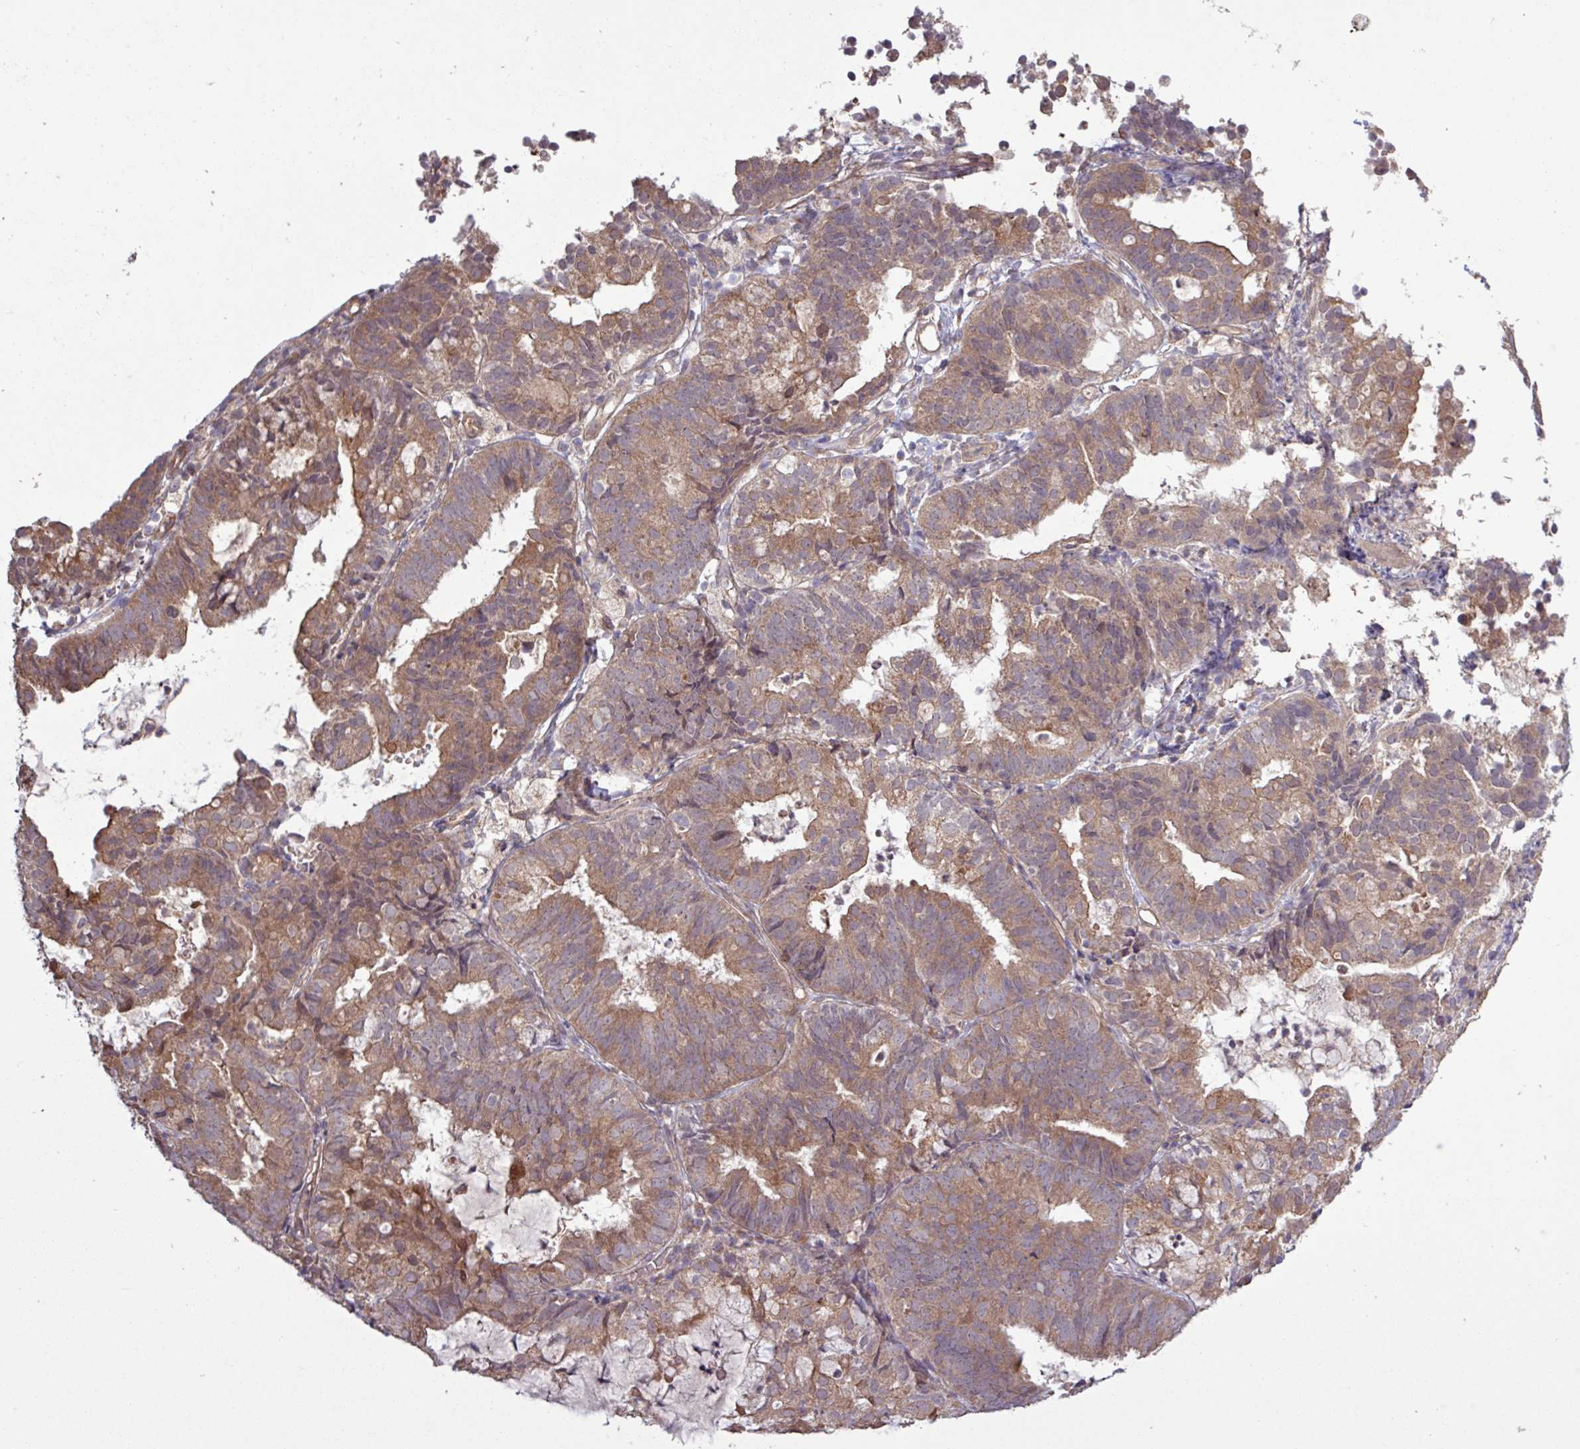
{"staining": {"intensity": "moderate", "quantity": ">75%", "location": "cytoplasmic/membranous"}, "tissue": "endometrial cancer", "cell_type": "Tumor cells", "image_type": "cancer", "snomed": [{"axis": "morphology", "description": "Adenocarcinoma, NOS"}, {"axis": "topography", "description": "Endometrium"}], "caption": "Protein expression analysis of human endometrial cancer (adenocarcinoma) reveals moderate cytoplasmic/membranous expression in approximately >75% of tumor cells.", "gene": "TRABD2A", "patient": {"sex": "female", "age": 80}}